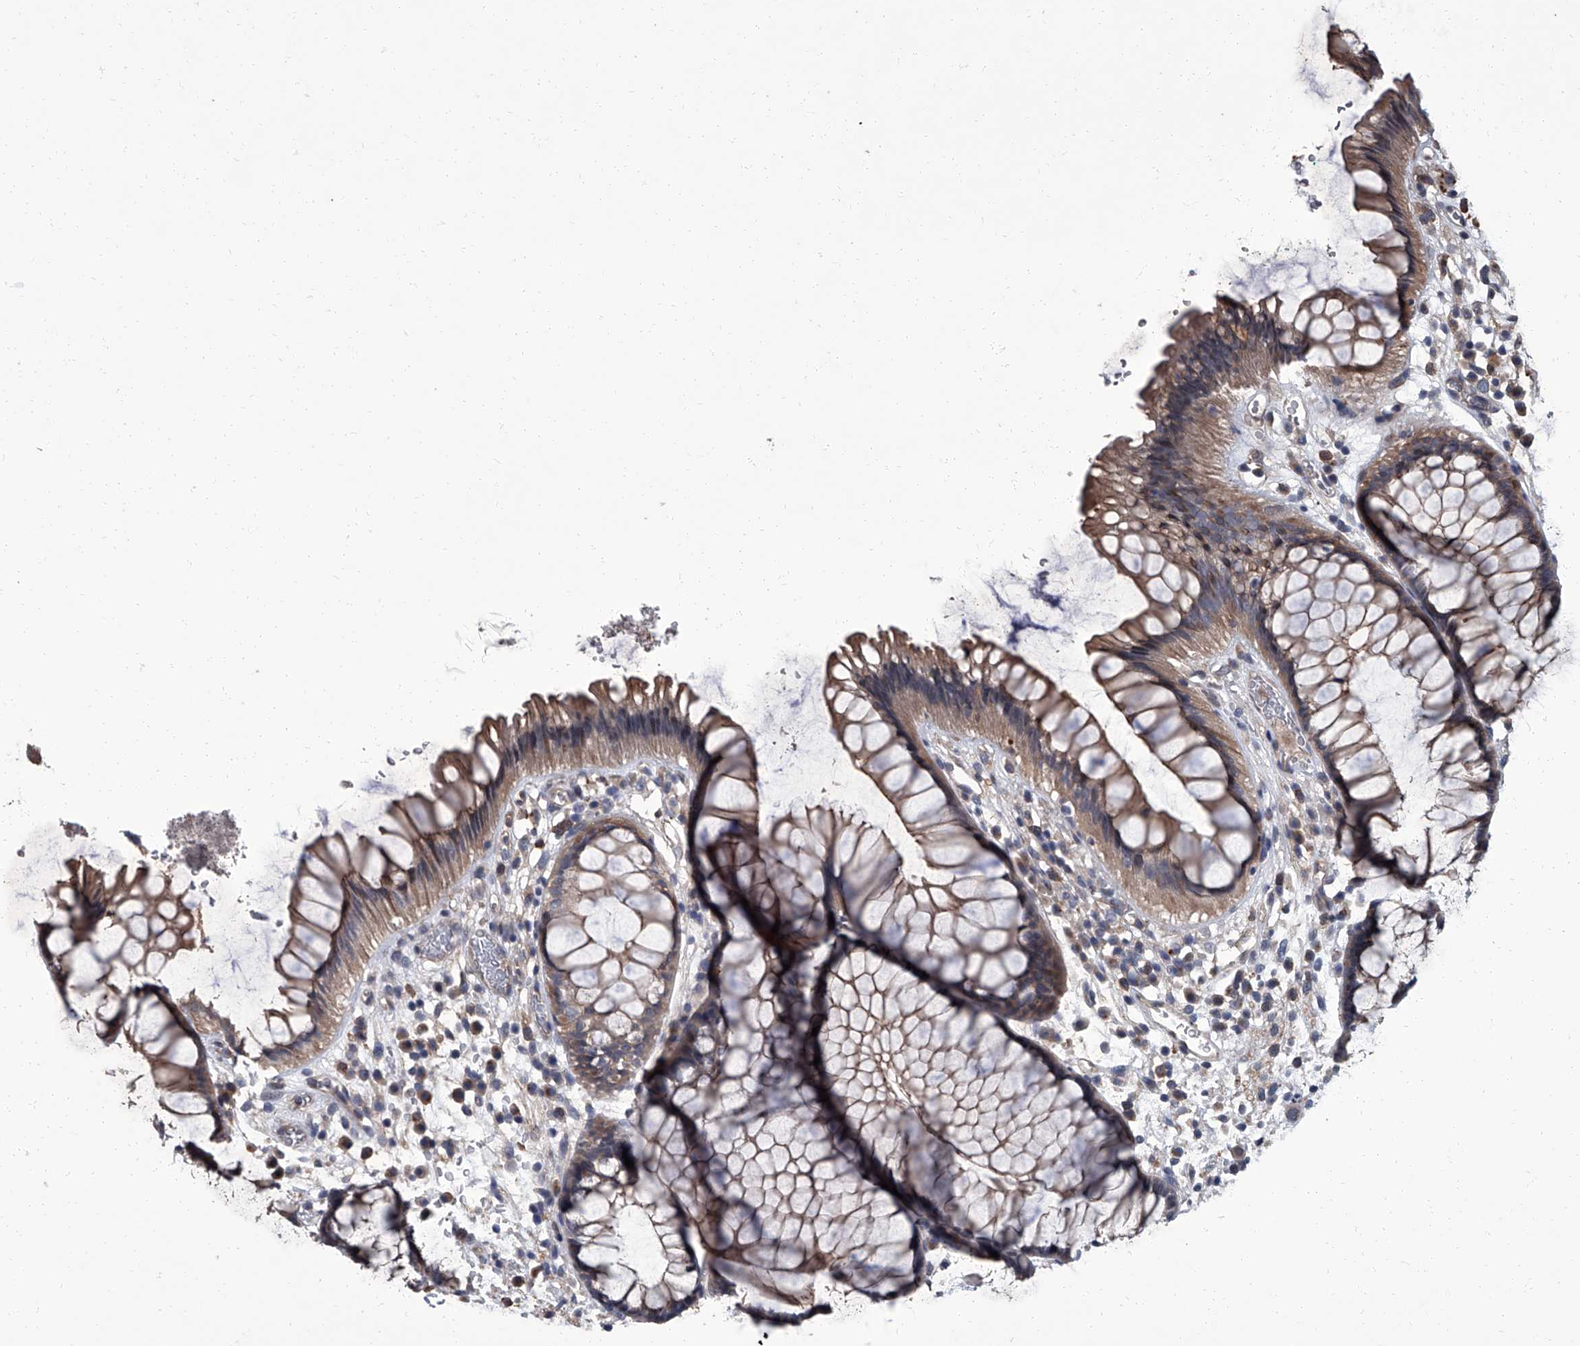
{"staining": {"intensity": "moderate", "quantity": ">75%", "location": "cytoplasmic/membranous"}, "tissue": "rectum", "cell_type": "Glandular cells", "image_type": "normal", "snomed": [{"axis": "morphology", "description": "Normal tissue, NOS"}, {"axis": "topography", "description": "Rectum"}], "caption": "Moderate cytoplasmic/membranous protein staining is identified in approximately >75% of glandular cells in rectum. The protein of interest is stained brown, and the nuclei are stained in blue (DAB IHC with brightfield microscopy, high magnification).", "gene": "SIRT4", "patient": {"sex": "male", "age": 51}}